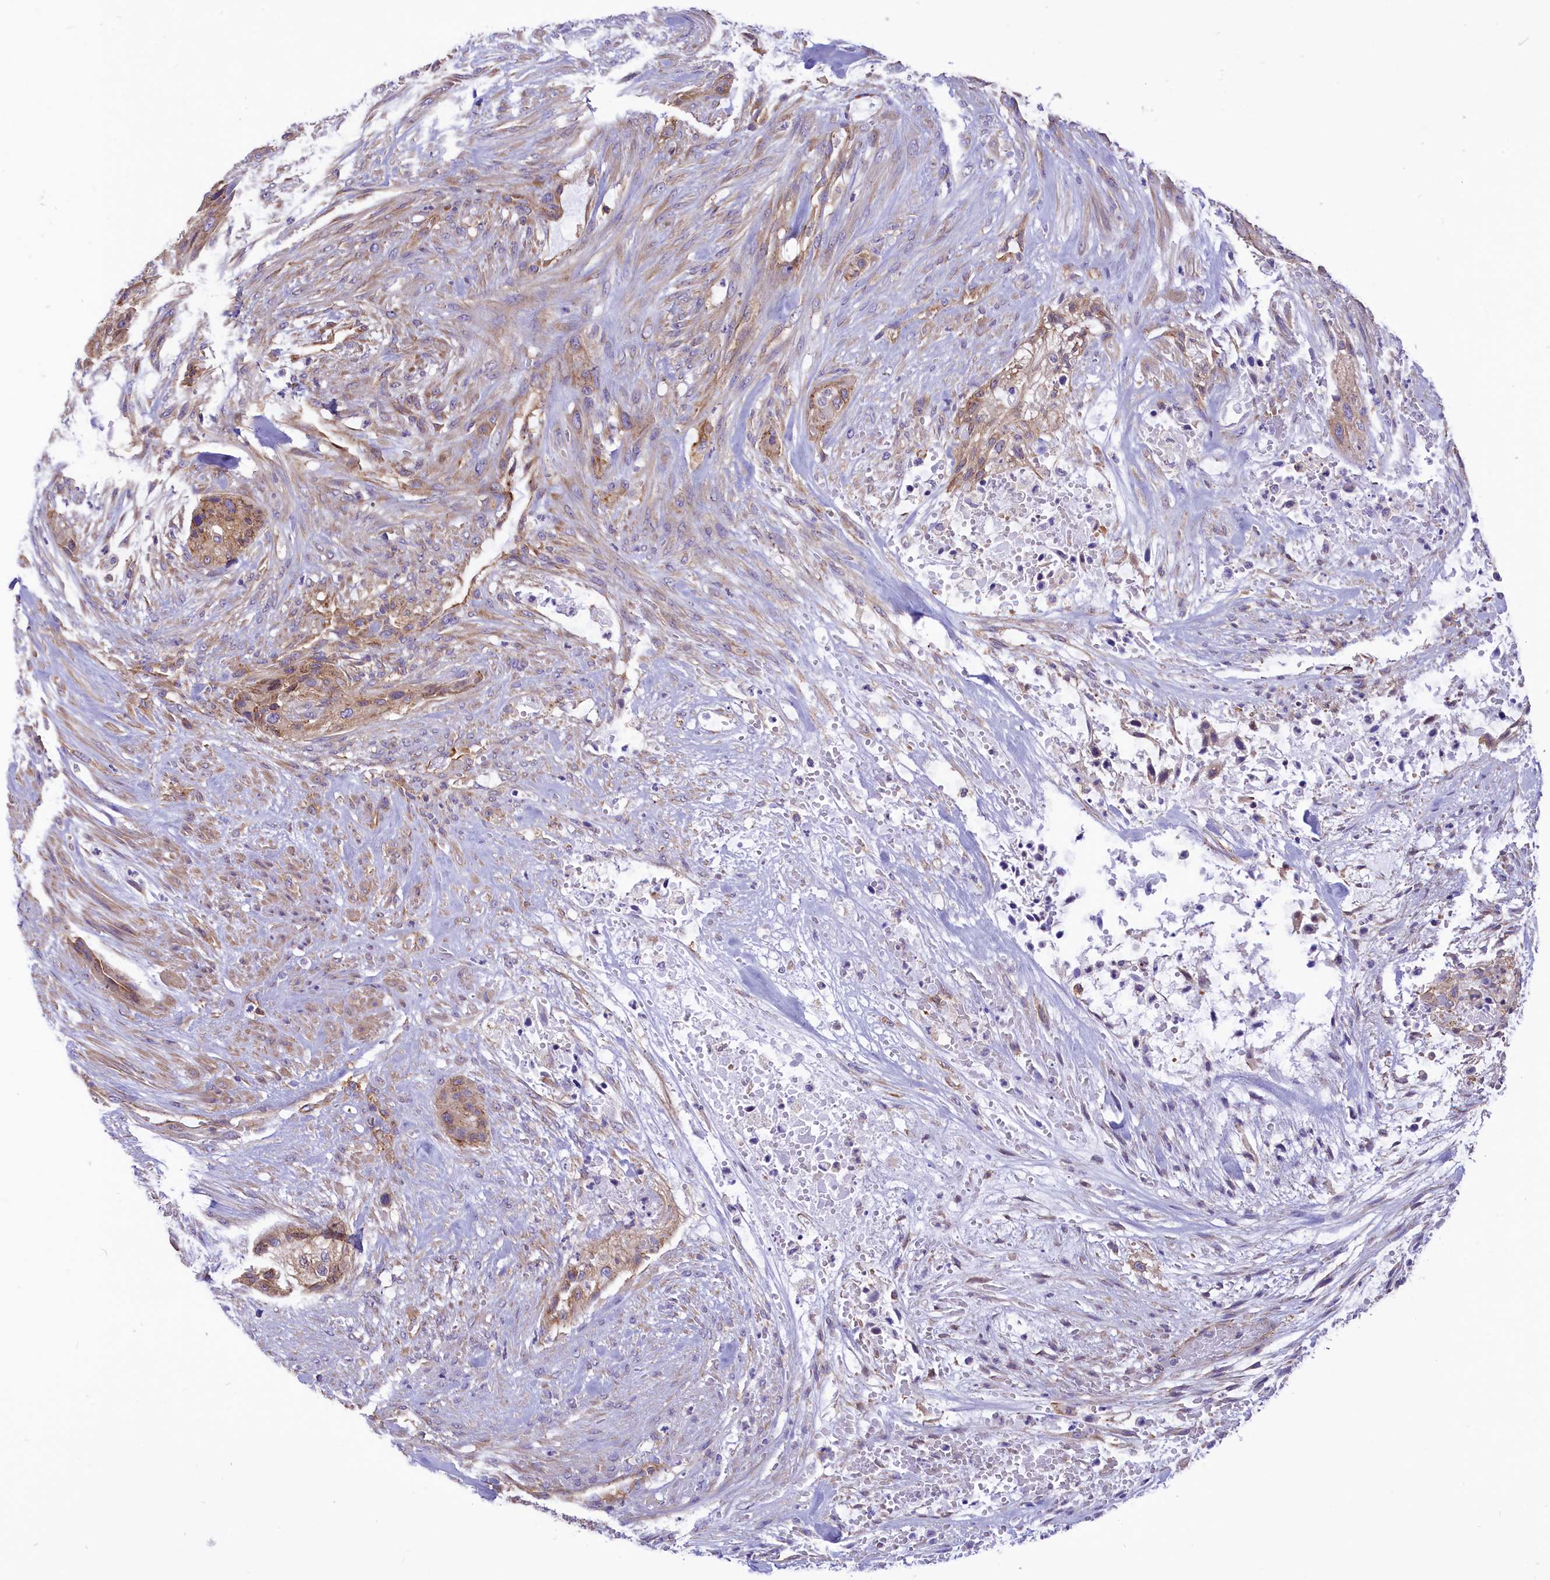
{"staining": {"intensity": "weak", "quantity": ">75%", "location": "cytoplasmic/membranous"}, "tissue": "urothelial cancer", "cell_type": "Tumor cells", "image_type": "cancer", "snomed": [{"axis": "morphology", "description": "Urothelial carcinoma, High grade"}, {"axis": "topography", "description": "Urinary bladder"}], "caption": "High-grade urothelial carcinoma was stained to show a protein in brown. There is low levels of weak cytoplasmic/membranous expression in approximately >75% of tumor cells. (Brightfield microscopy of DAB IHC at high magnification).", "gene": "SEPTIN9", "patient": {"sex": "male", "age": 35}}